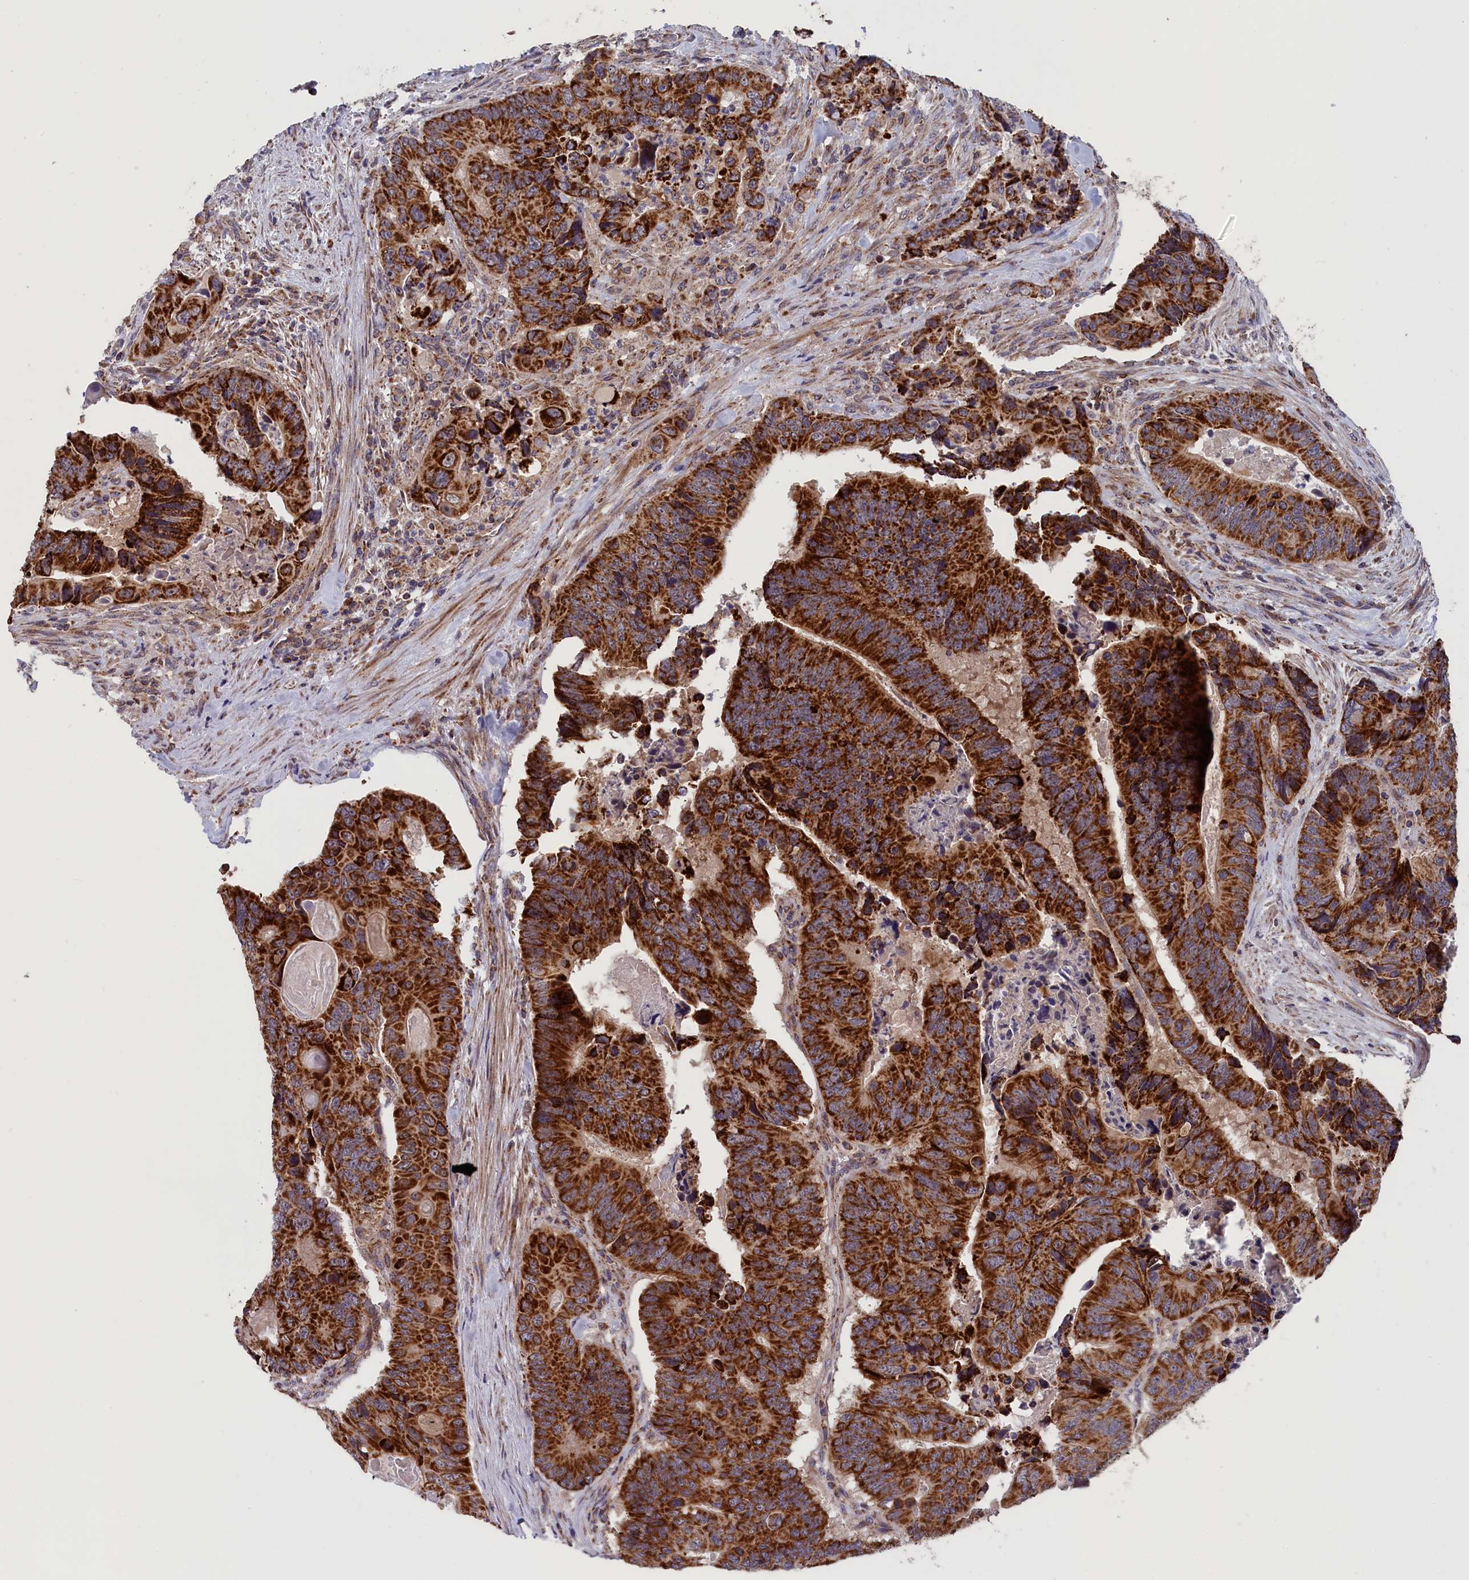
{"staining": {"intensity": "strong", "quantity": ">75%", "location": "cytoplasmic/membranous"}, "tissue": "colorectal cancer", "cell_type": "Tumor cells", "image_type": "cancer", "snomed": [{"axis": "morphology", "description": "Adenocarcinoma, NOS"}, {"axis": "topography", "description": "Colon"}], "caption": "DAB immunohistochemical staining of human colorectal adenocarcinoma exhibits strong cytoplasmic/membranous protein positivity in about >75% of tumor cells.", "gene": "TIMM44", "patient": {"sex": "male", "age": 84}}